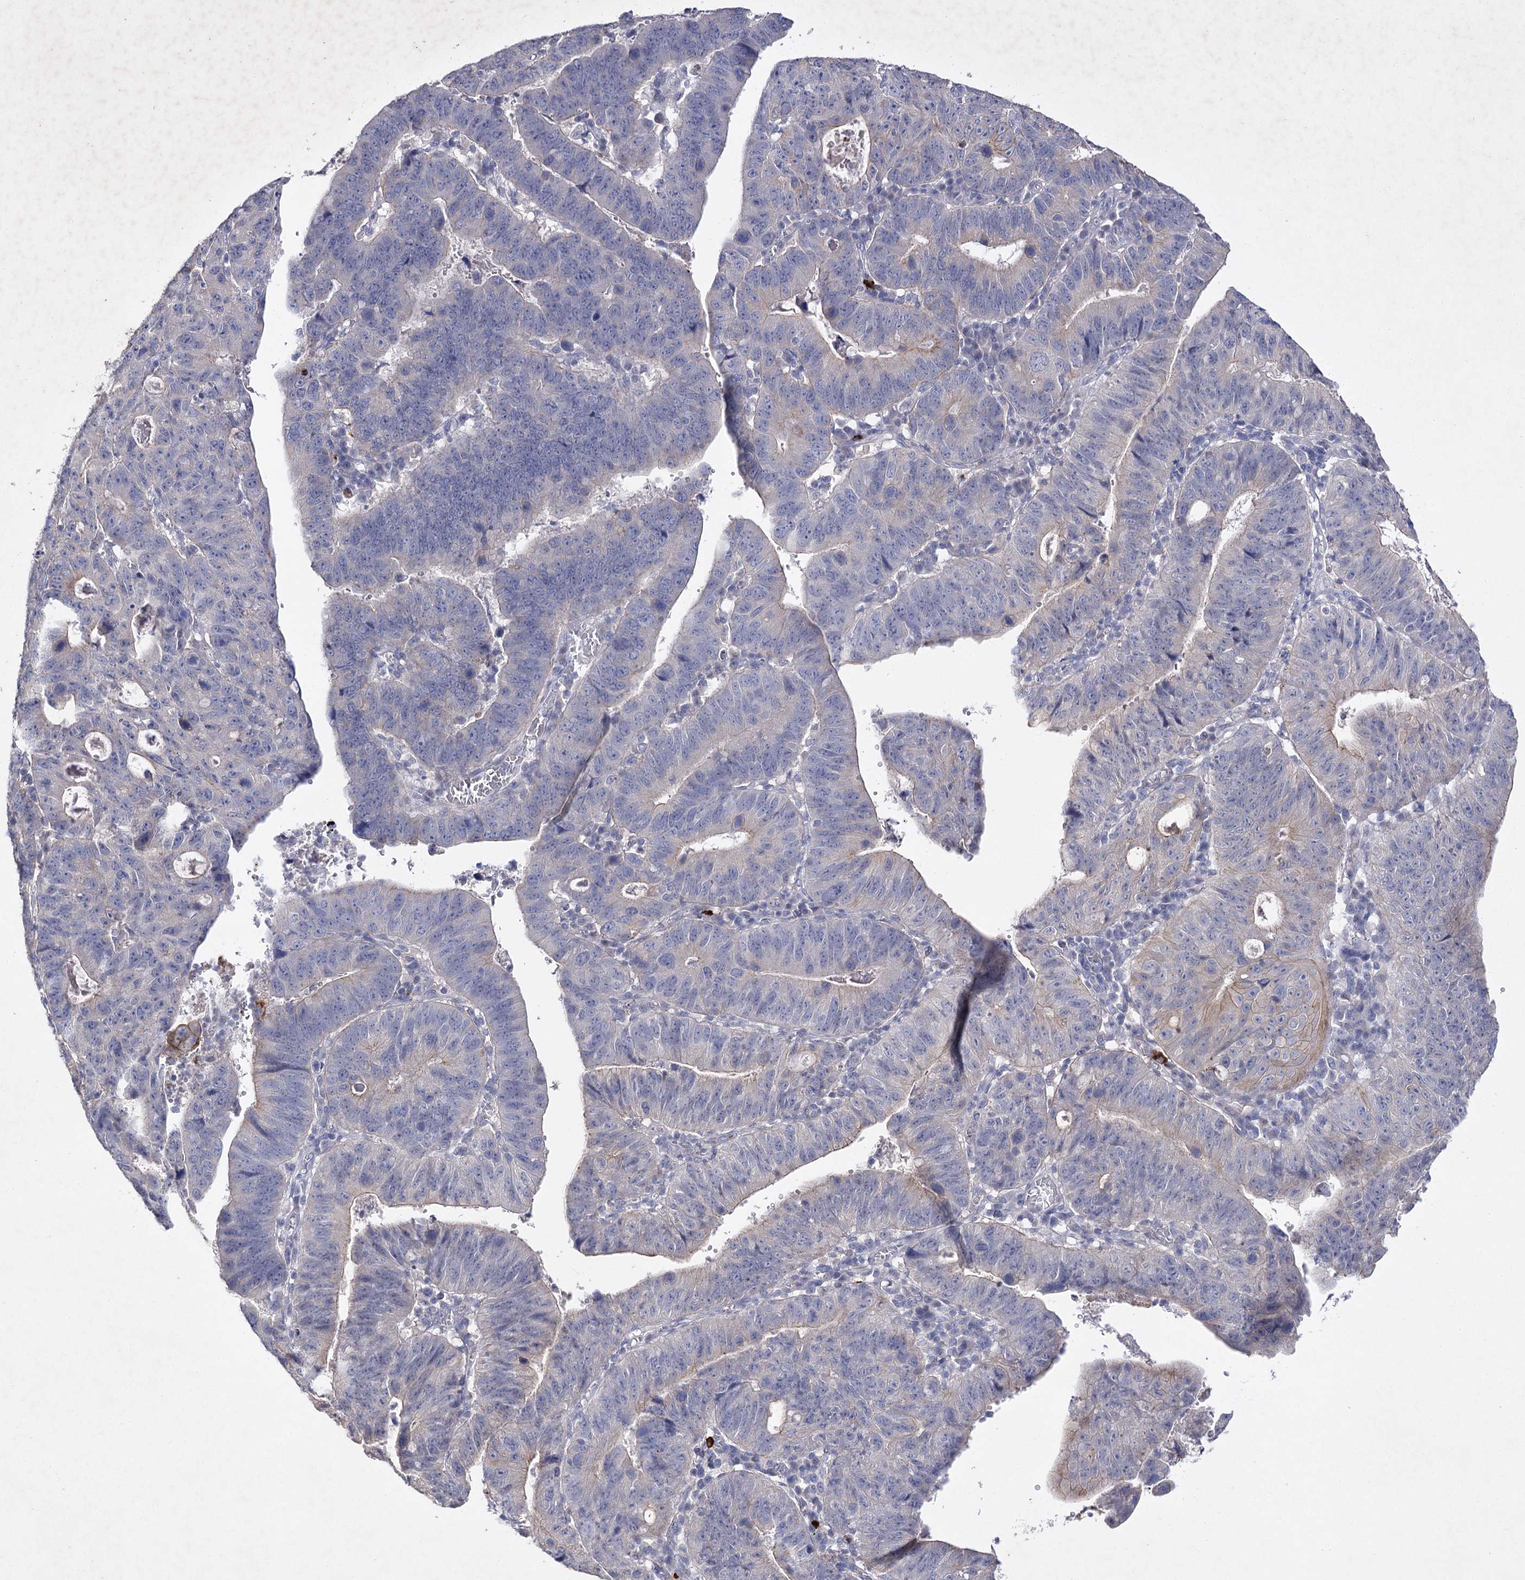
{"staining": {"intensity": "weak", "quantity": "<25%", "location": "cytoplasmic/membranous"}, "tissue": "stomach cancer", "cell_type": "Tumor cells", "image_type": "cancer", "snomed": [{"axis": "morphology", "description": "Adenocarcinoma, NOS"}, {"axis": "topography", "description": "Stomach"}], "caption": "The histopathology image reveals no significant positivity in tumor cells of stomach cancer (adenocarcinoma).", "gene": "COX15", "patient": {"sex": "male", "age": 59}}